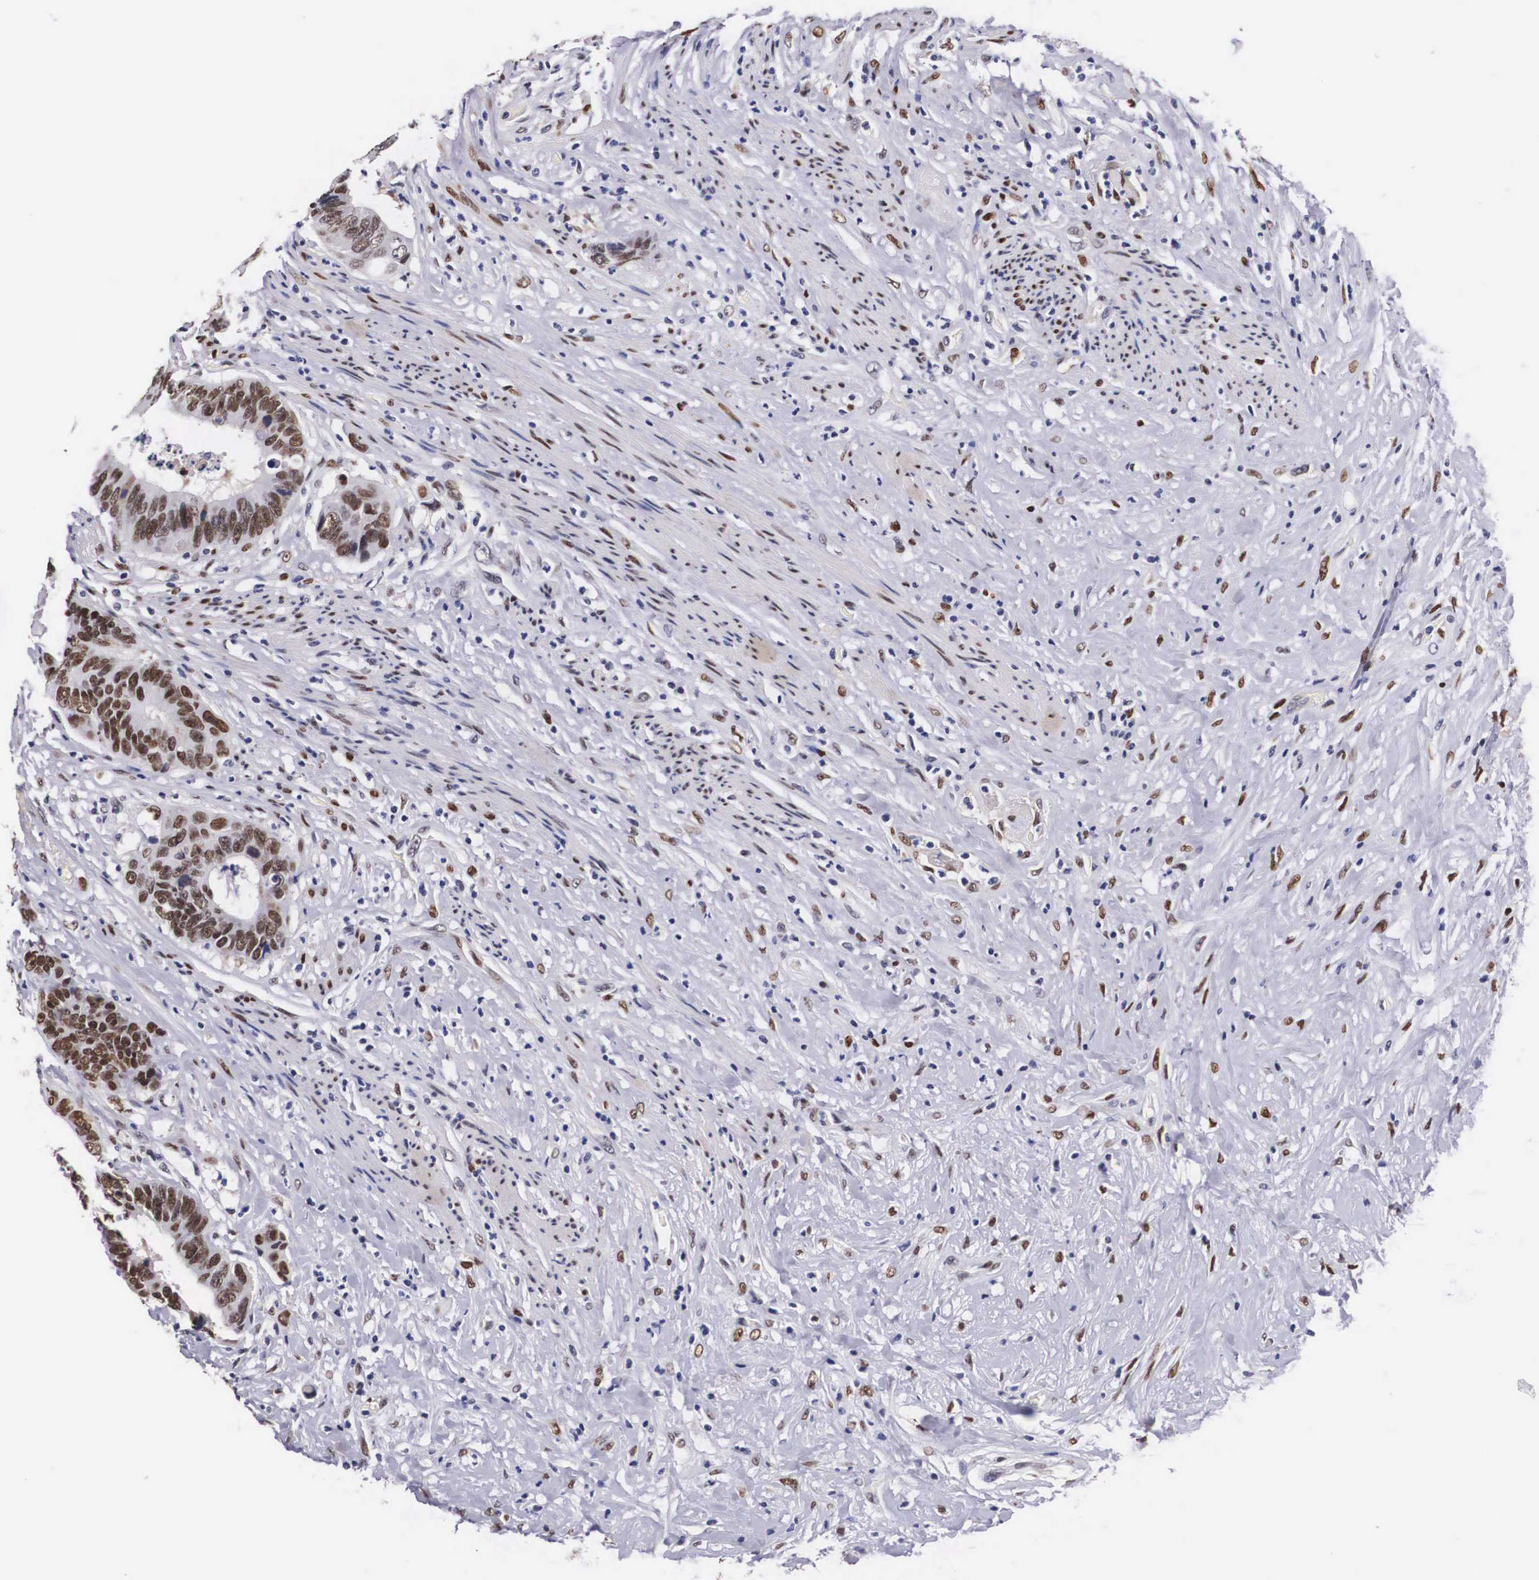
{"staining": {"intensity": "strong", "quantity": ">75%", "location": "nuclear"}, "tissue": "colorectal cancer", "cell_type": "Tumor cells", "image_type": "cancer", "snomed": [{"axis": "morphology", "description": "Adenocarcinoma, NOS"}, {"axis": "topography", "description": "Rectum"}], "caption": "Tumor cells exhibit high levels of strong nuclear staining in about >75% of cells in human colorectal adenocarcinoma. (Brightfield microscopy of DAB IHC at high magnification).", "gene": "KHDRBS3", "patient": {"sex": "female", "age": 65}}